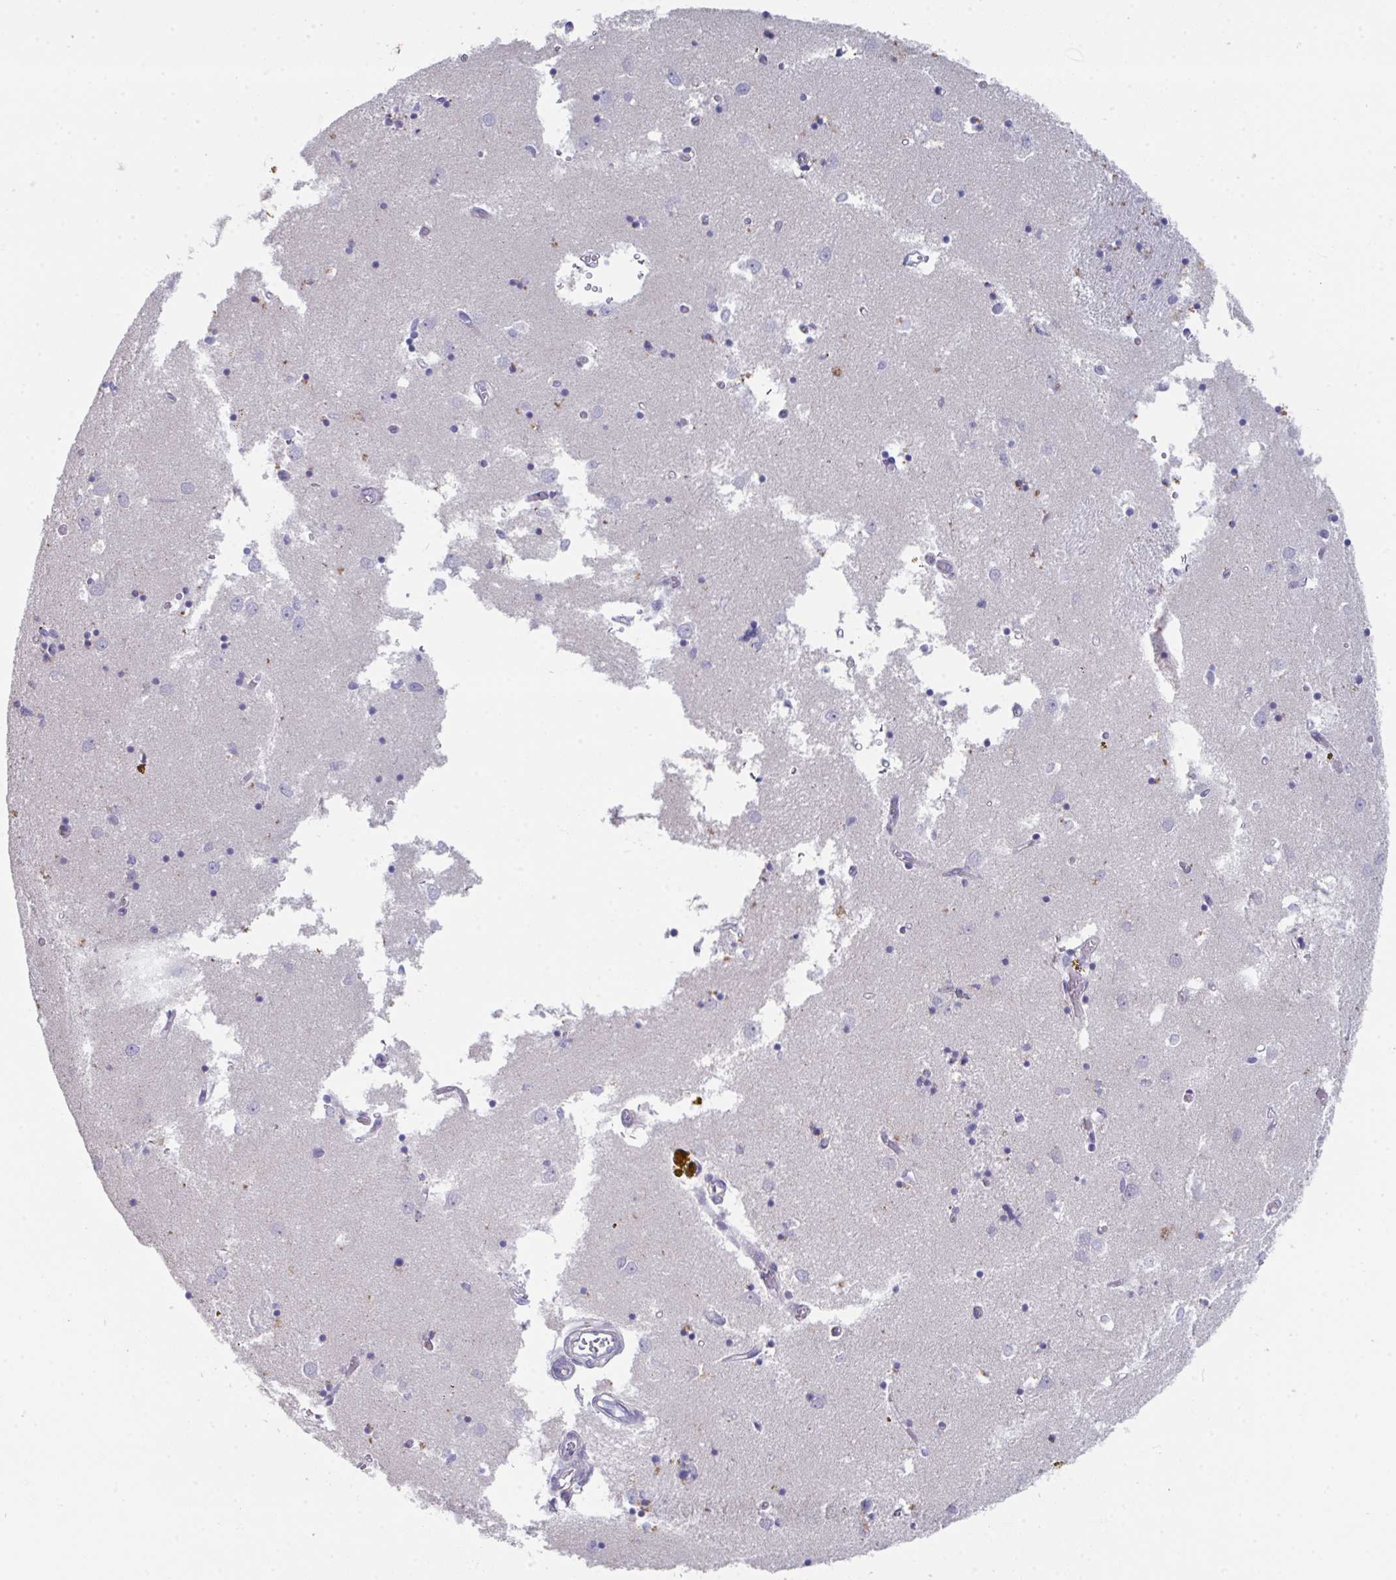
{"staining": {"intensity": "negative", "quantity": "none", "location": "none"}, "tissue": "caudate", "cell_type": "Glial cells", "image_type": "normal", "snomed": [{"axis": "morphology", "description": "Normal tissue, NOS"}, {"axis": "topography", "description": "Lateral ventricle wall"}], "caption": "Protein analysis of unremarkable caudate demonstrates no significant expression in glial cells. Brightfield microscopy of immunohistochemistry (IHC) stained with DAB (3,3'-diaminobenzidine) (brown) and hematoxylin (blue), captured at high magnification.", "gene": "HGFAC", "patient": {"sex": "male", "age": 70}}